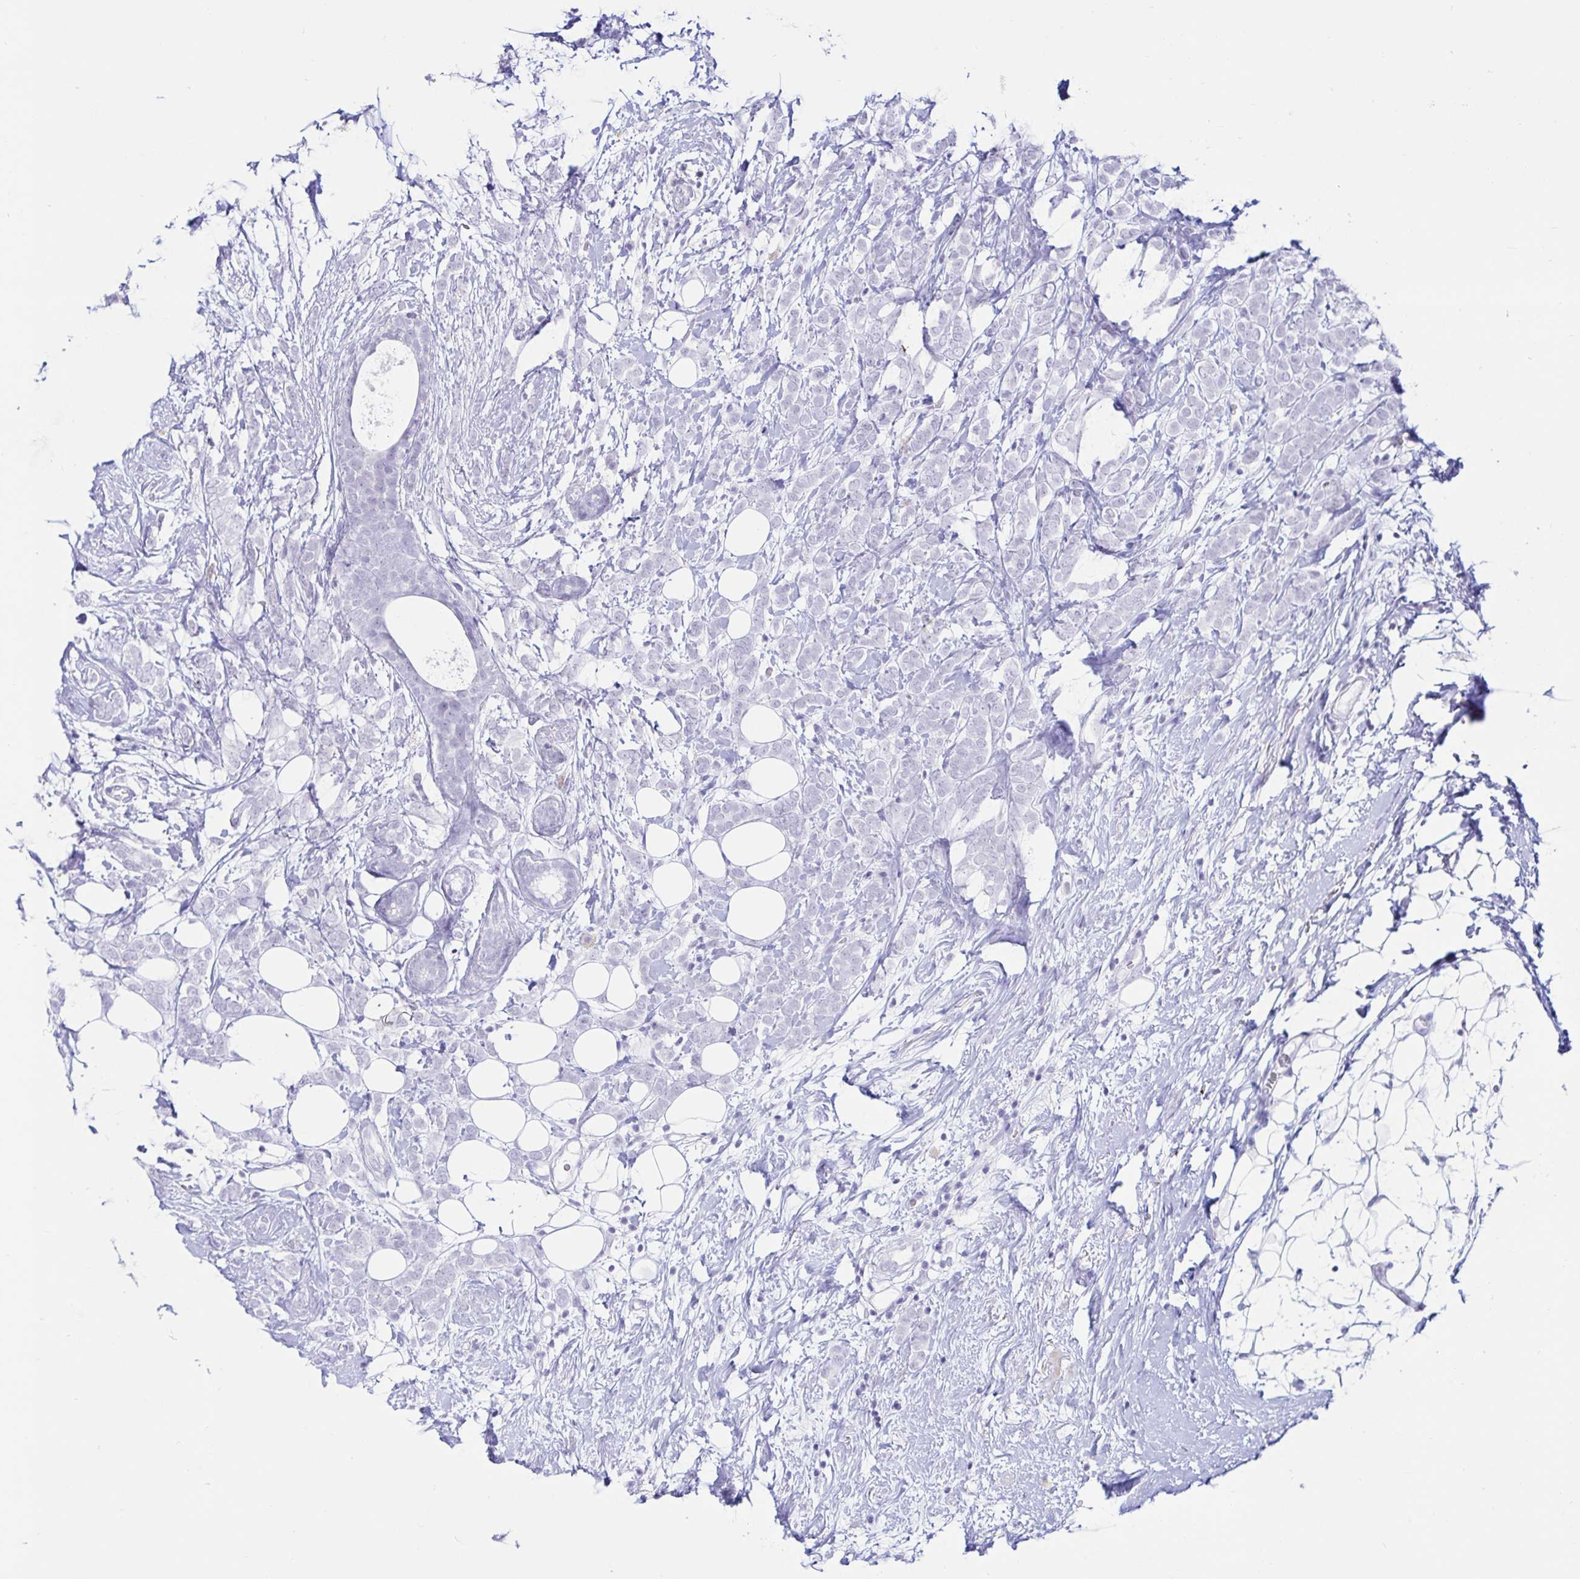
{"staining": {"intensity": "negative", "quantity": "none", "location": "none"}, "tissue": "breast cancer", "cell_type": "Tumor cells", "image_type": "cancer", "snomed": [{"axis": "morphology", "description": "Lobular carcinoma"}, {"axis": "topography", "description": "Breast"}], "caption": "High magnification brightfield microscopy of lobular carcinoma (breast) stained with DAB (3,3'-diaminobenzidine) (brown) and counterstained with hematoxylin (blue): tumor cells show no significant staining. (Brightfield microscopy of DAB (3,3'-diaminobenzidine) immunohistochemistry (IHC) at high magnification).", "gene": "BEST1", "patient": {"sex": "female", "age": 49}}